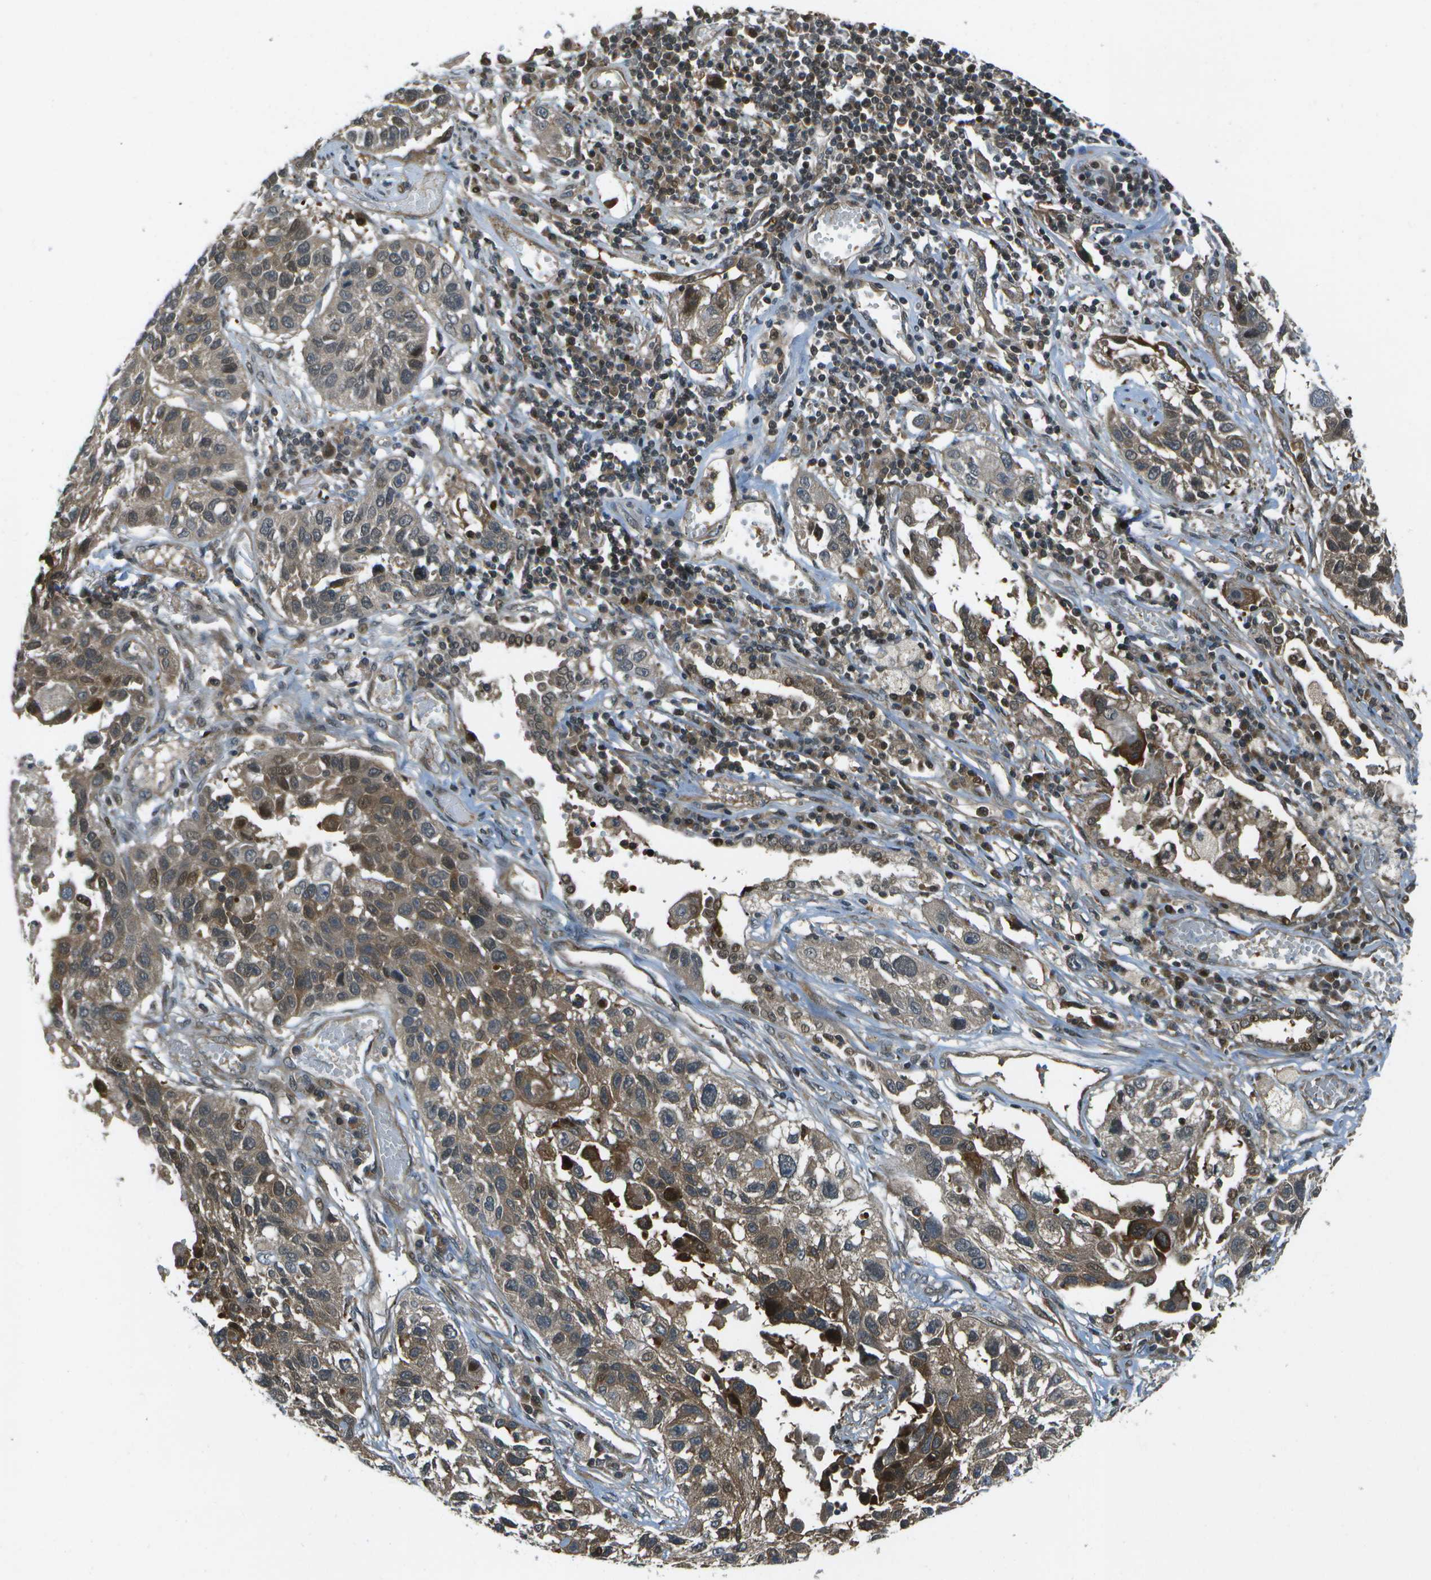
{"staining": {"intensity": "moderate", "quantity": ">75%", "location": "cytoplasmic/membranous"}, "tissue": "lung cancer", "cell_type": "Tumor cells", "image_type": "cancer", "snomed": [{"axis": "morphology", "description": "Squamous cell carcinoma, NOS"}, {"axis": "topography", "description": "Lung"}], "caption": "The image exhibits a brown stain indicating the presence of a protein in the cytoplasmic/membranous of tumor cells in lung cancer (squamous cell carcinoma).", "gene": "TMEM19", "patient": {"sex": "male", "age": 71}}